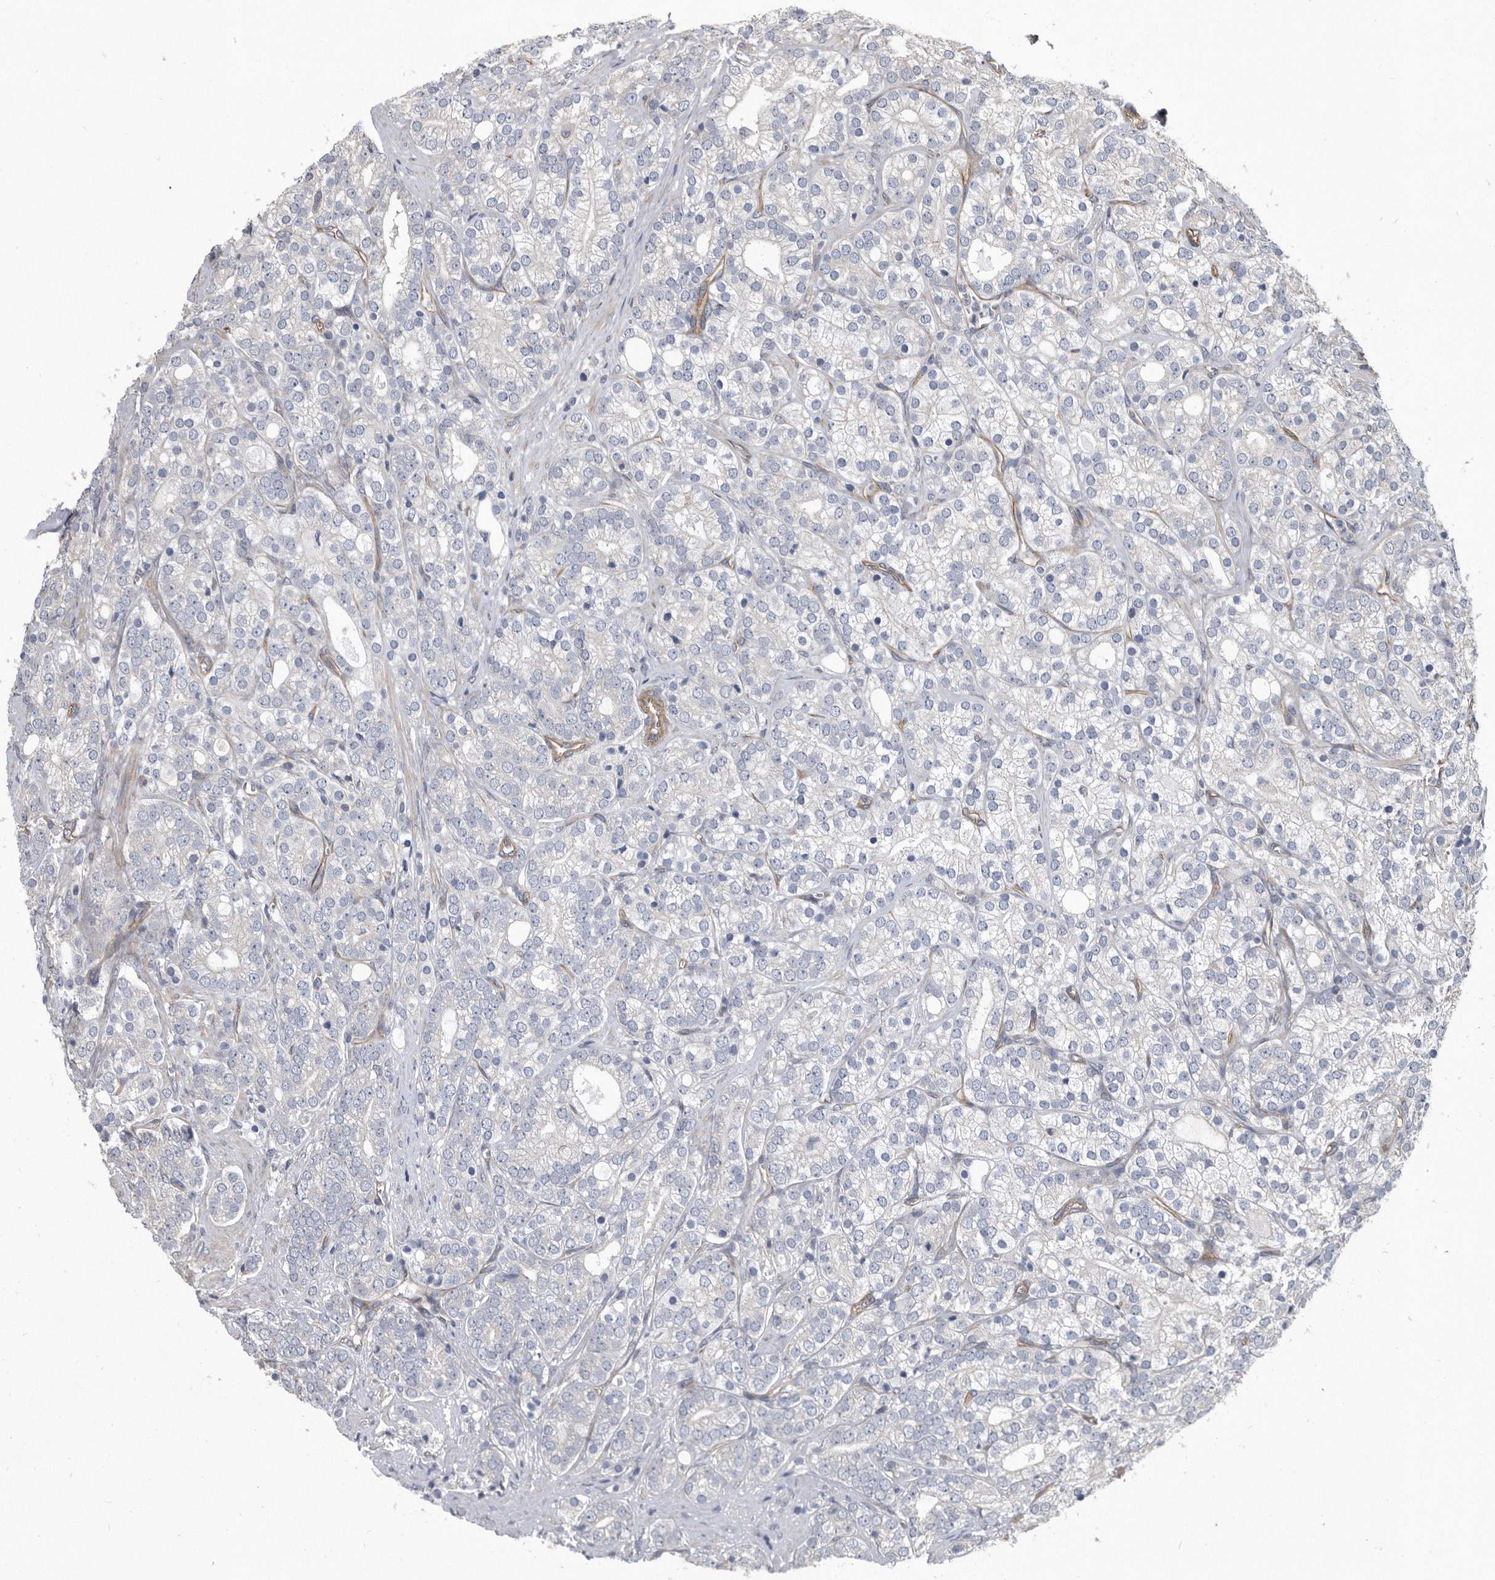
{"staining": {"intensity": "negative", "quantity": "none", "location": "none"}, "tissue": "prostate cancer", "cell_type": "Tumor cells", "image_type": "cancer", "snomed": [{"axis": "morphology", "description": "Adenocarcinoma, High grade"}, {"axis": "topography", "description": "Prostate"}], "caption": "Histopathology image shows no significant protein expression in tumor cells of prostate adenocarcinoma (high-grade).", "gene": "ARMCX1", "patient": {"sex": "male", "age": 57}}